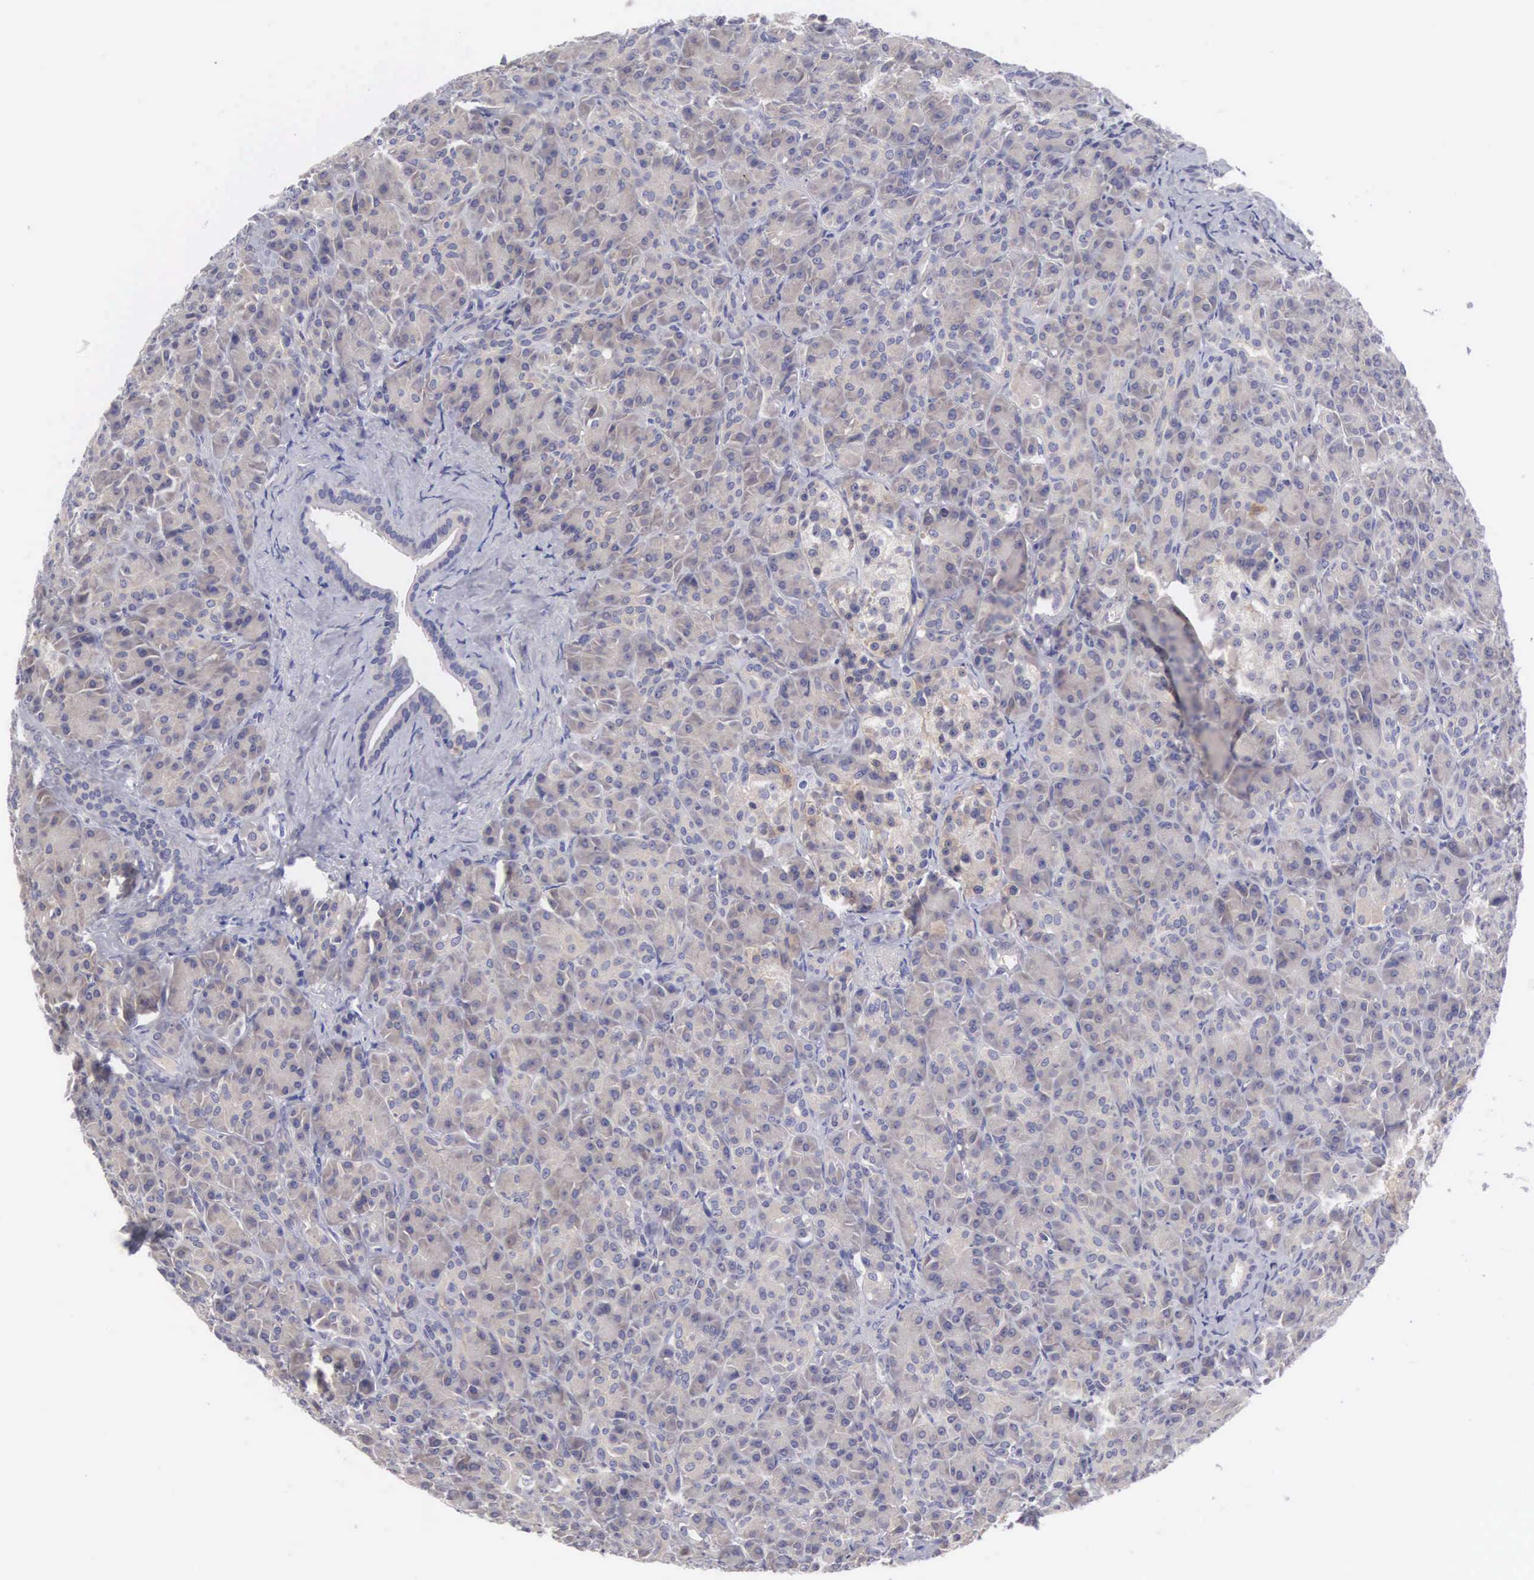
{"staining": {"intensity": "negative", "quantity": "none", "location": "none"}, "tissue": "pancreas", "cell_type": "Exocrine glandular cells", "image_type": "normal", "snomed": [{"axis": "morphology", "description": "Normal tissue, NOS"}, {"axis": "topography", "description": "Lymph node"}, {"axis": "topography", "description": "Pancreas"}], "caption": "Immunohistochemistry histopathology image of benign pancreas: pancreas stained with DAB (3,3'-diaminobenzidine) reveals no significant protein positivity in exocrine glandular cells.", "gene": "SLITRK4", "patient": {"sex": "male", "age": 59}}